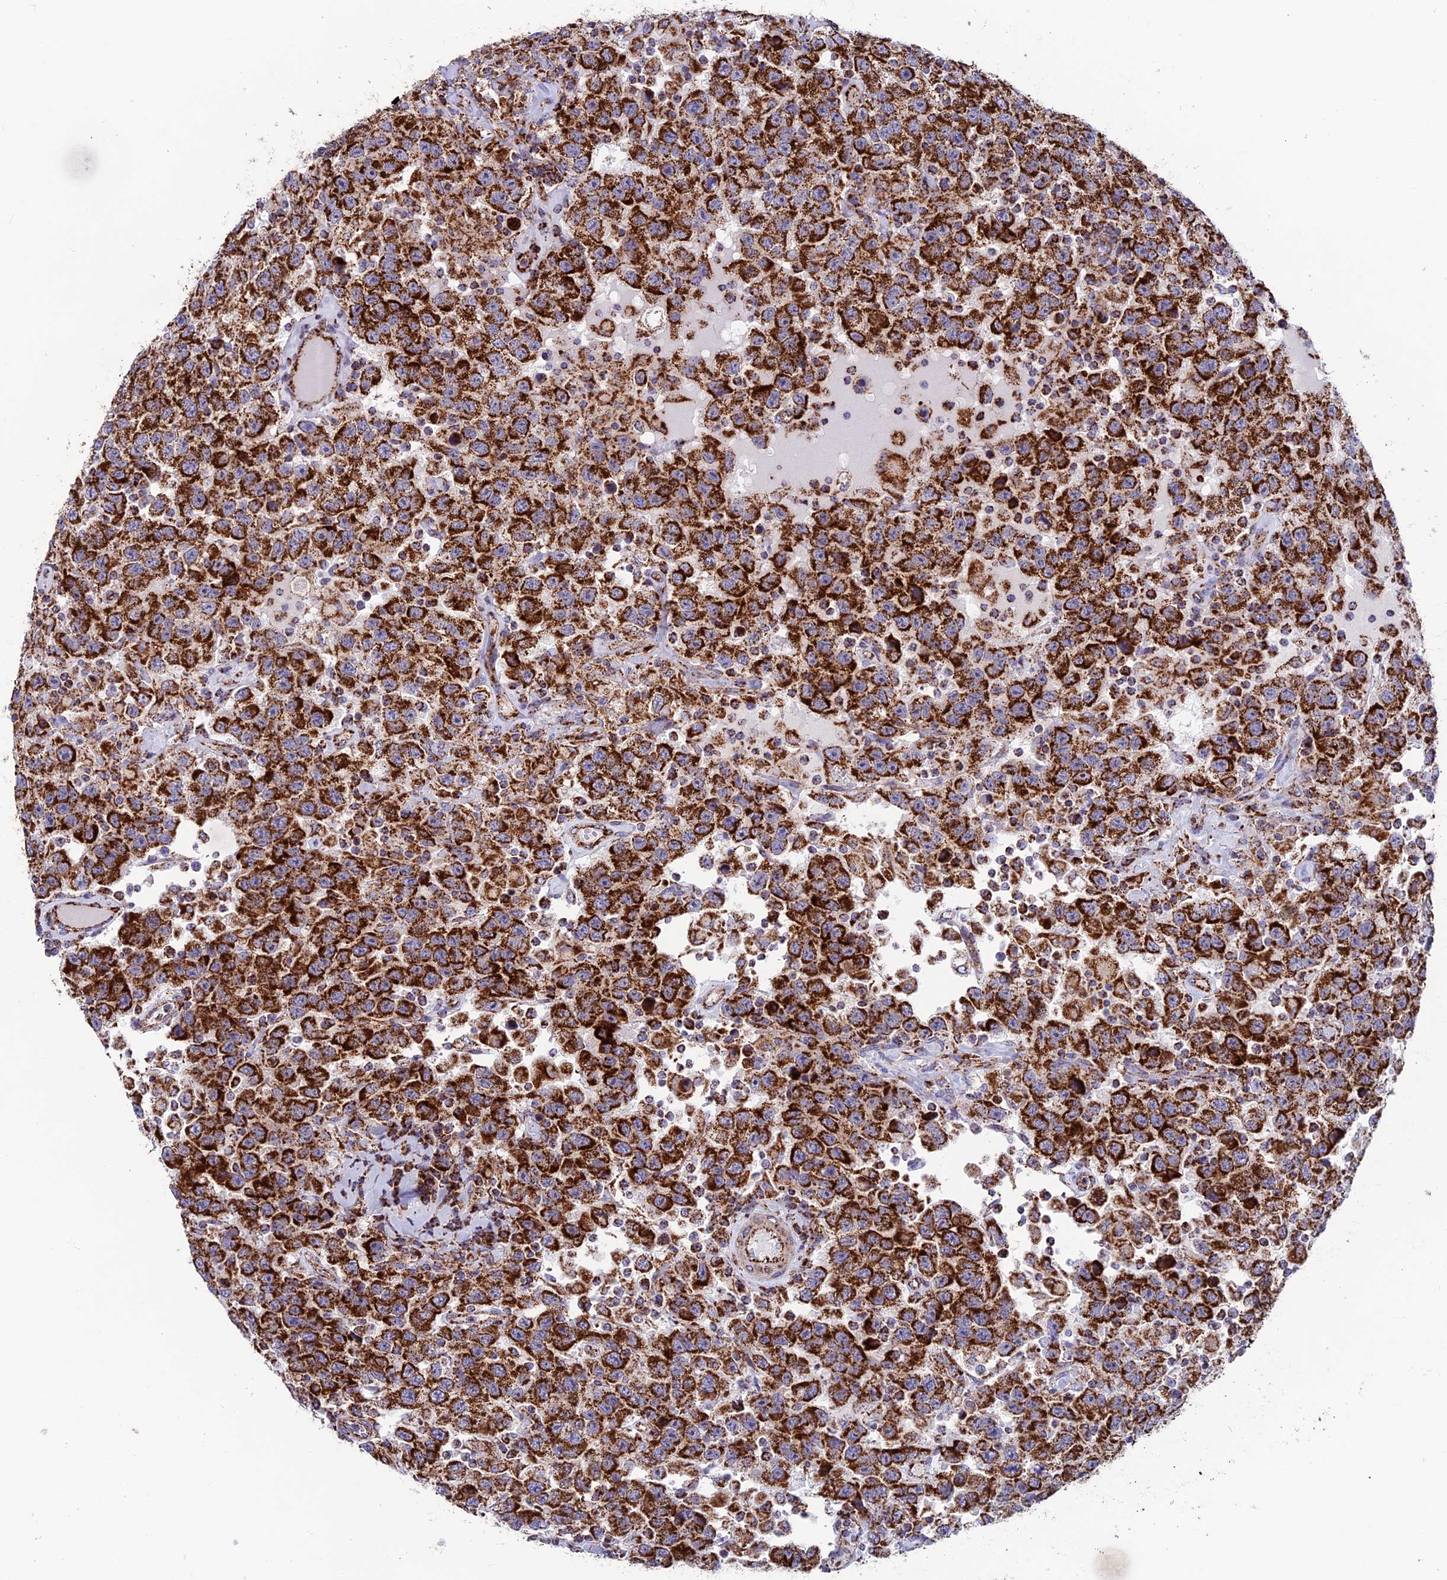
{"staining": {"intensity": "strong", "quantity": ">75%", "location": "cytoplasmic/membranous"}, "tissue": "testis cancer", "cell_type": "Tumor cells", "image_type": "cancer", "snomed": [{"axis": "morphology", "description": "Seminoma, NOS"}, {"axis": "topography", "description": "Testis"}], "caption": "Human seminoma (testis) stained for a protein (brown) reveals strong cytoplasmic/membranous positive expression in about >75% of tumor cells.", "gene": "MRPS18B", "patient": {"sex": "male", "age": 41}}